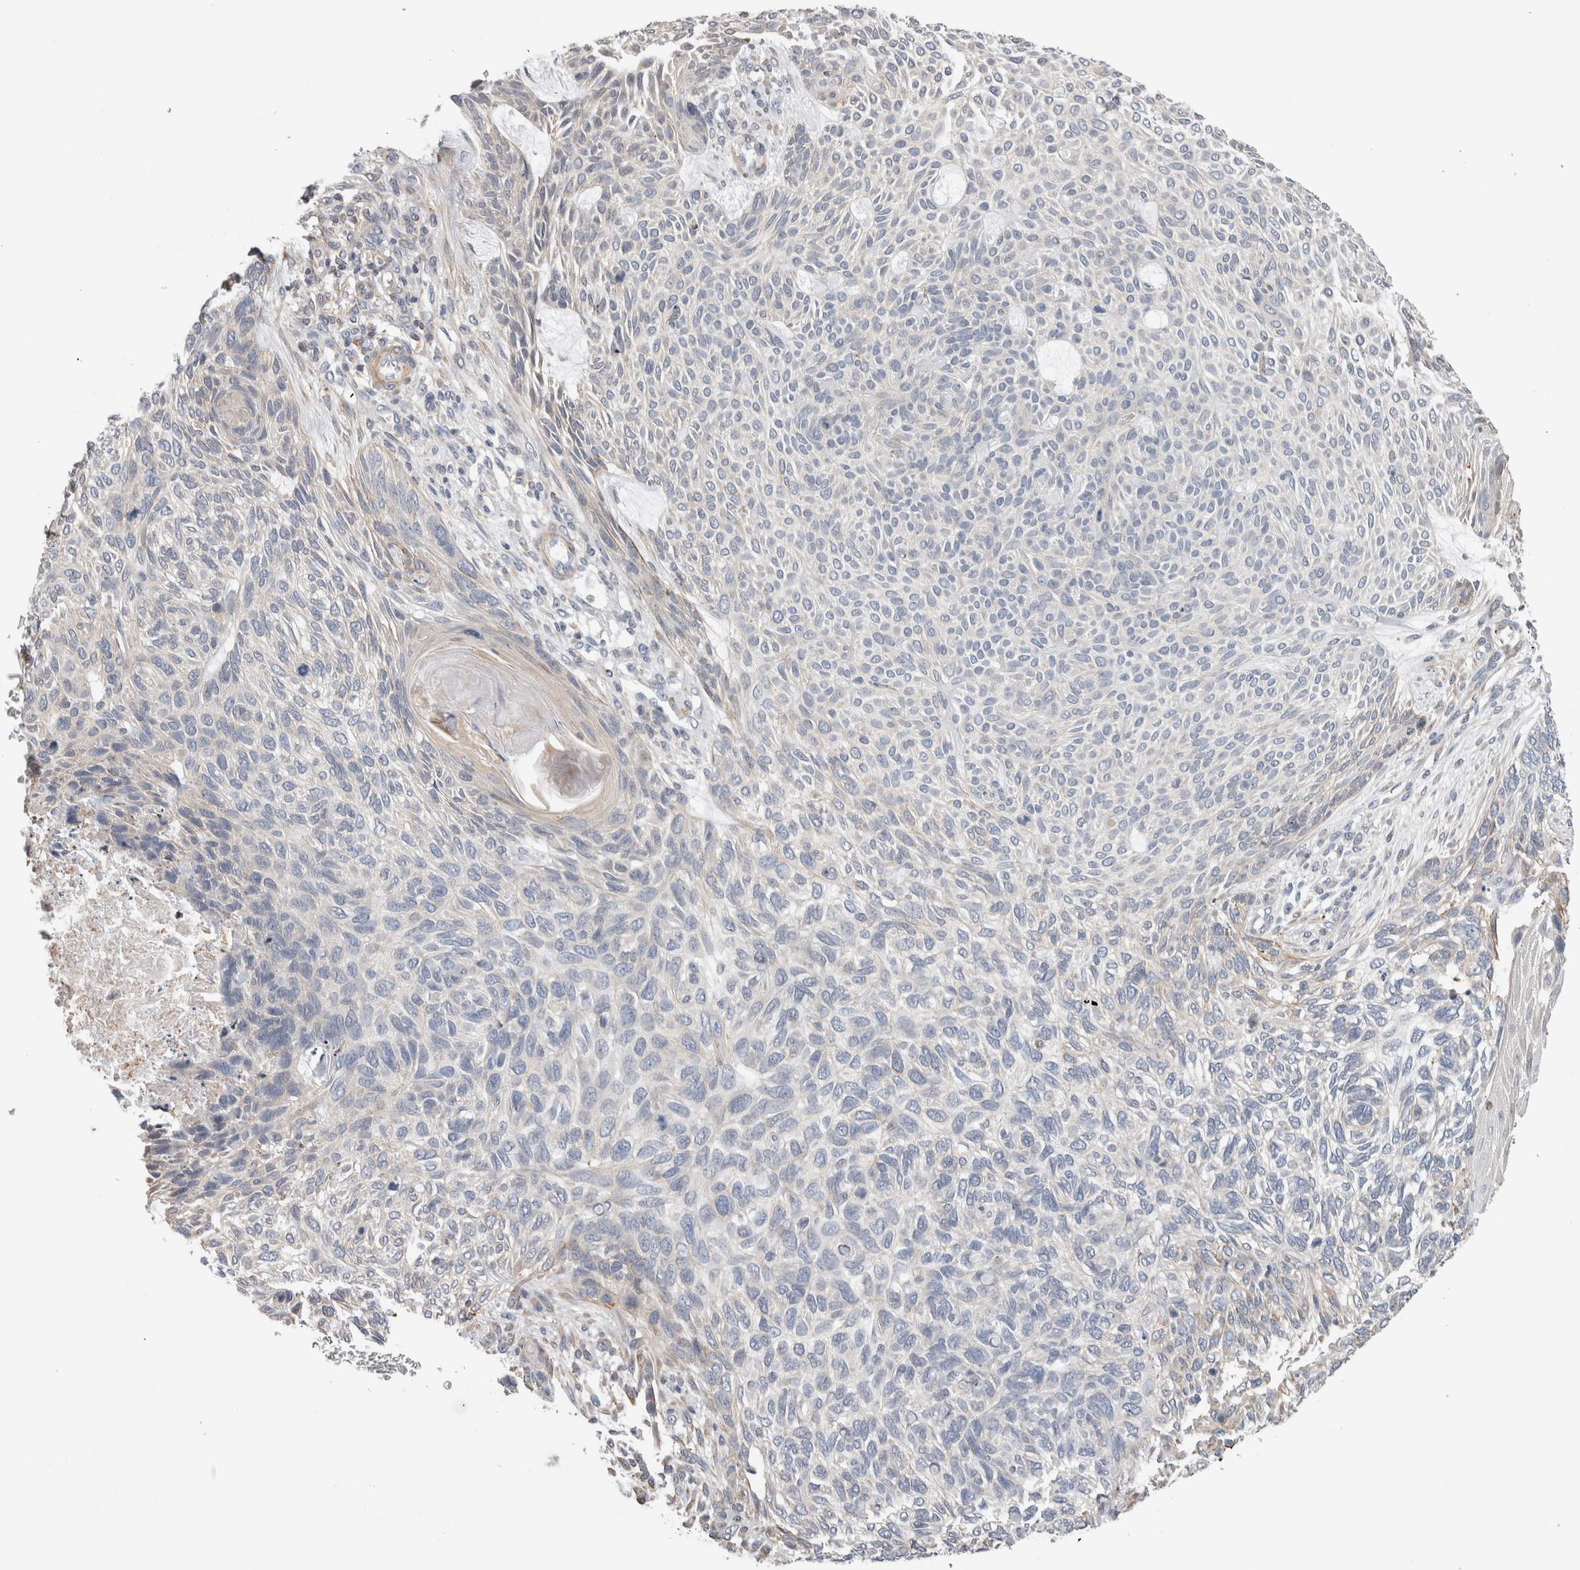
{"staining": {"intensity": "negative", "quantity": "none", "location": "none"}, "tissue": "skin cancer", "cell_type": "Tumor cells", "image_type": "cancer", "snomed": [{"axis": "morphology", "description": "Basal cell carcinoma"}, {"axis": "topography", "description": "Skin"}], "caption": "A high-resolution micrograph shows immunohistochemistry staining of skin basal cell carcinoma, which shows no significant staining in tumor cells.", "gene": "SMAP2", "patient": {"sex": "male", "age": 55}}